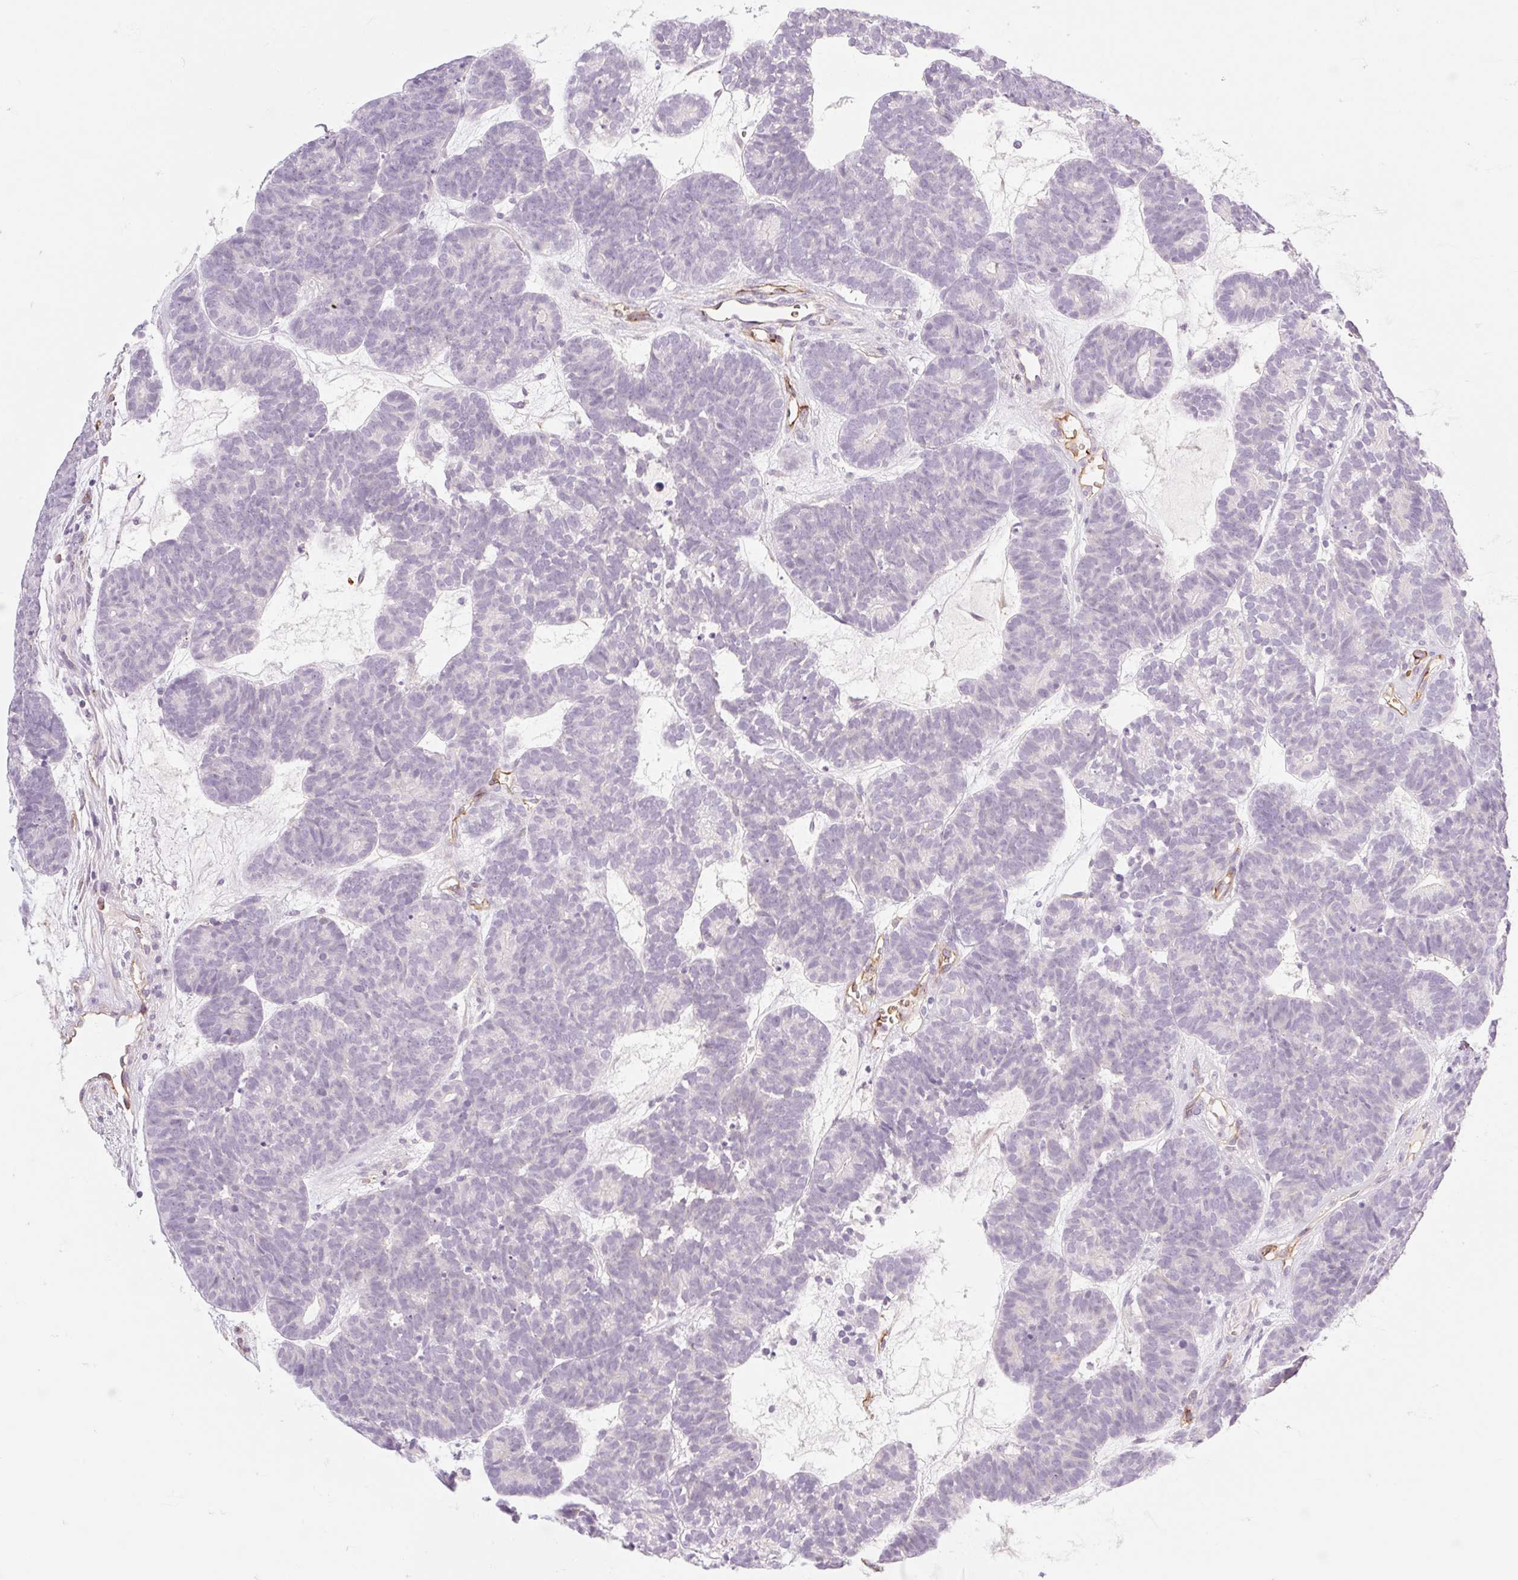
{"staining": {"intensity": "negative", "quantity": "none", "location": "none"}, "tissue": "head and neck cancer", "cell_type": "Tumor cells", "image_type": "cancer", "snomed": [{"axis": "morphology", "description": "Adenocarcinoma, NOS"}, {"axis": "topography", "description": "Head-Neck"}], "caption": "This is a micrograph of immunohistochemistry (IHC) staining of head and neck adenocarcinoma, which shows no staining in tumor cells.", "gene": "TAF1L", "patient": {"sex": "female", "age": 81}}